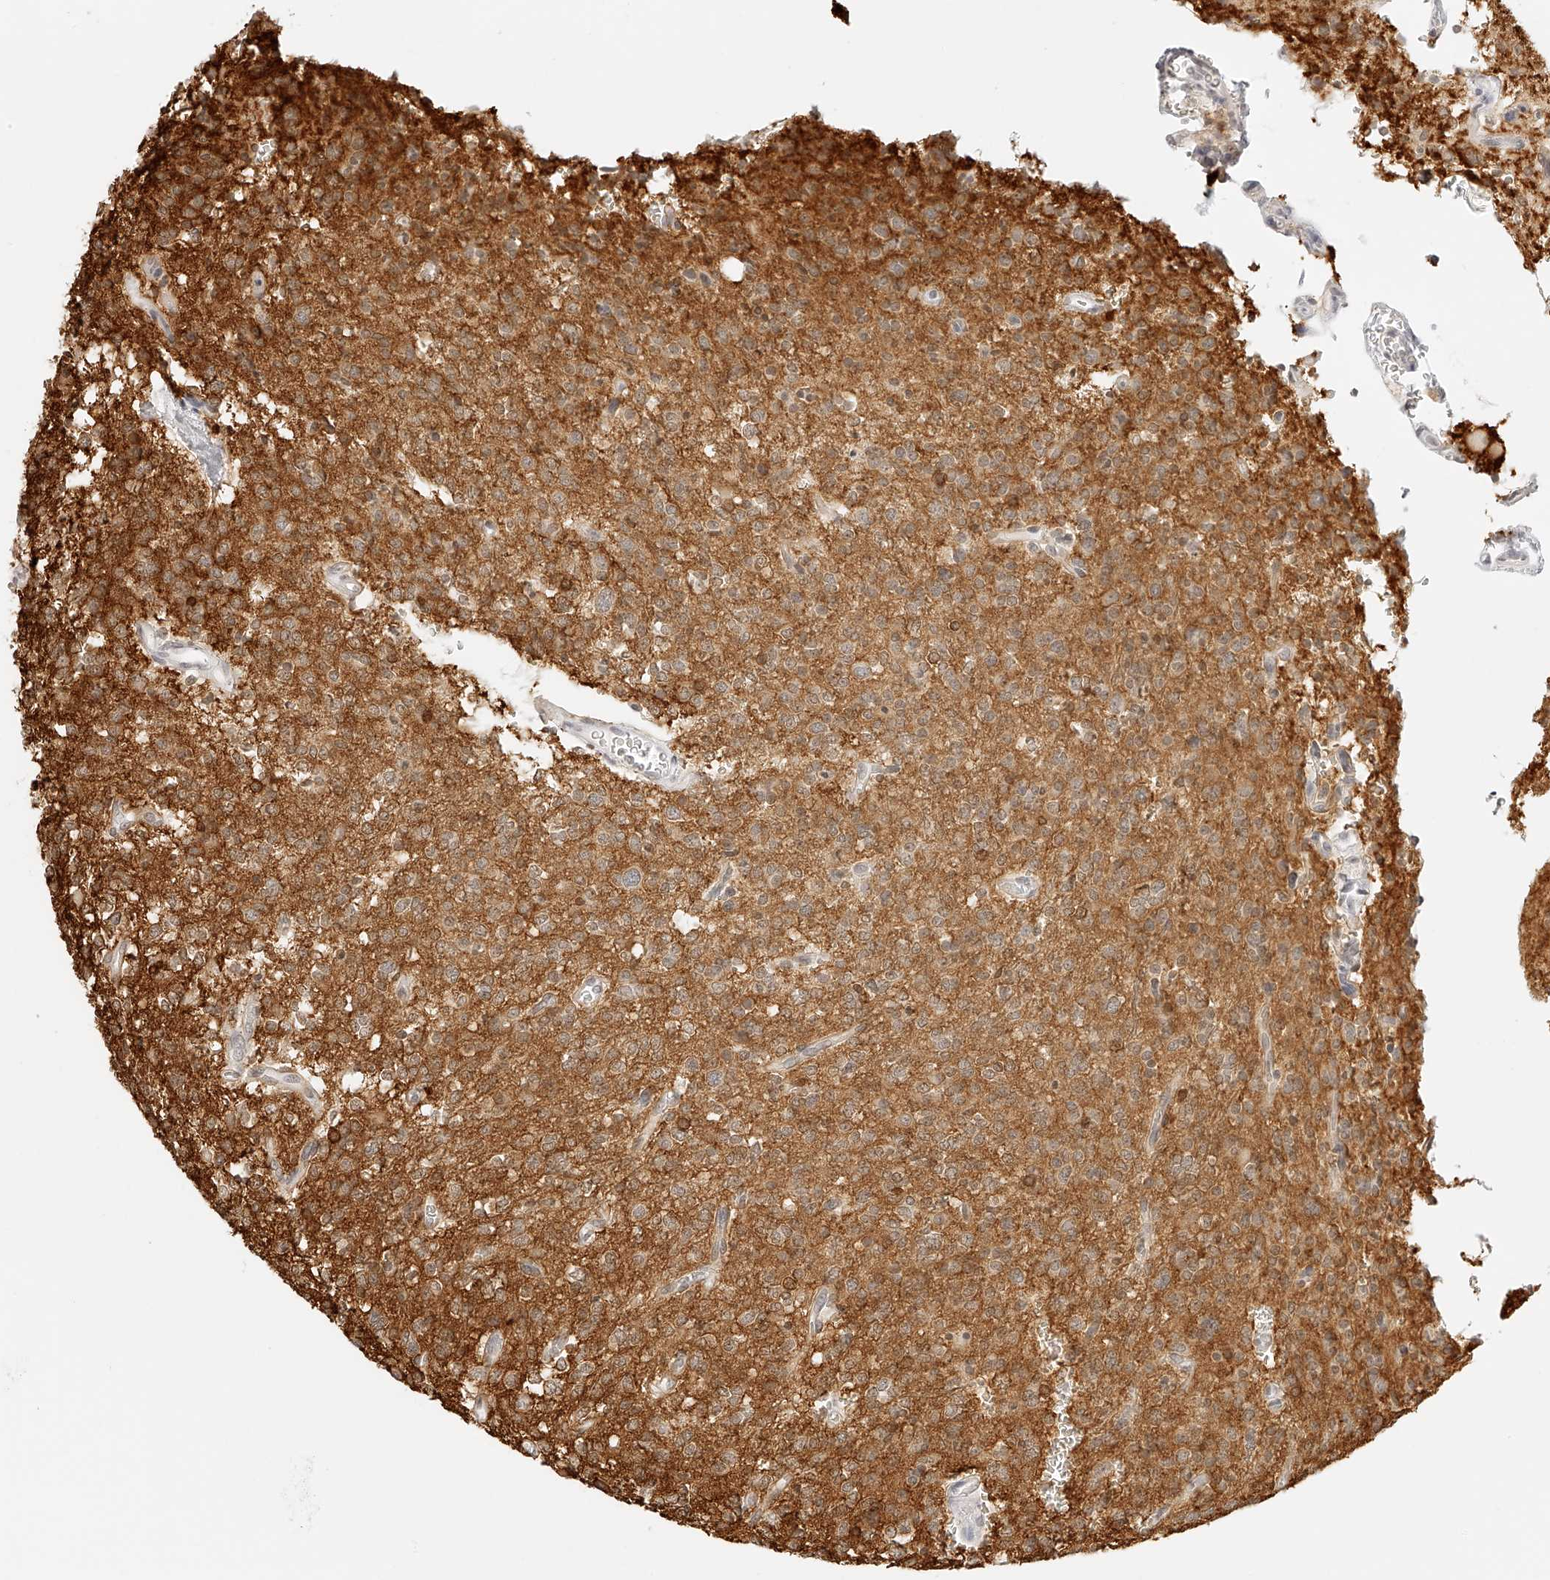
{"staining": {"intensity": "weak", "quantity": "25%-75%", "location": "cytoplasmic/membranous"}, "tissue": "glioma", "cell_type": "Tumor cells", "image_type": "cancer", "snomed": [{"axis": "morphology", "description": "Glioma, malignant, High grade"}, {"axis": "topography", "description": "Brain"}], "caption": "Tumor cells show low levels of weak cytoplasmic/membranous staining in about 25%-75% of cells in human malignant glioma (high-grade). The staining was performed using DAB, with brown indicating positive protein expression. Nuclei are stained blue with hematoxylin.", "gene": "ZFP69", "patient": {"sex": "male", "age": 34}}